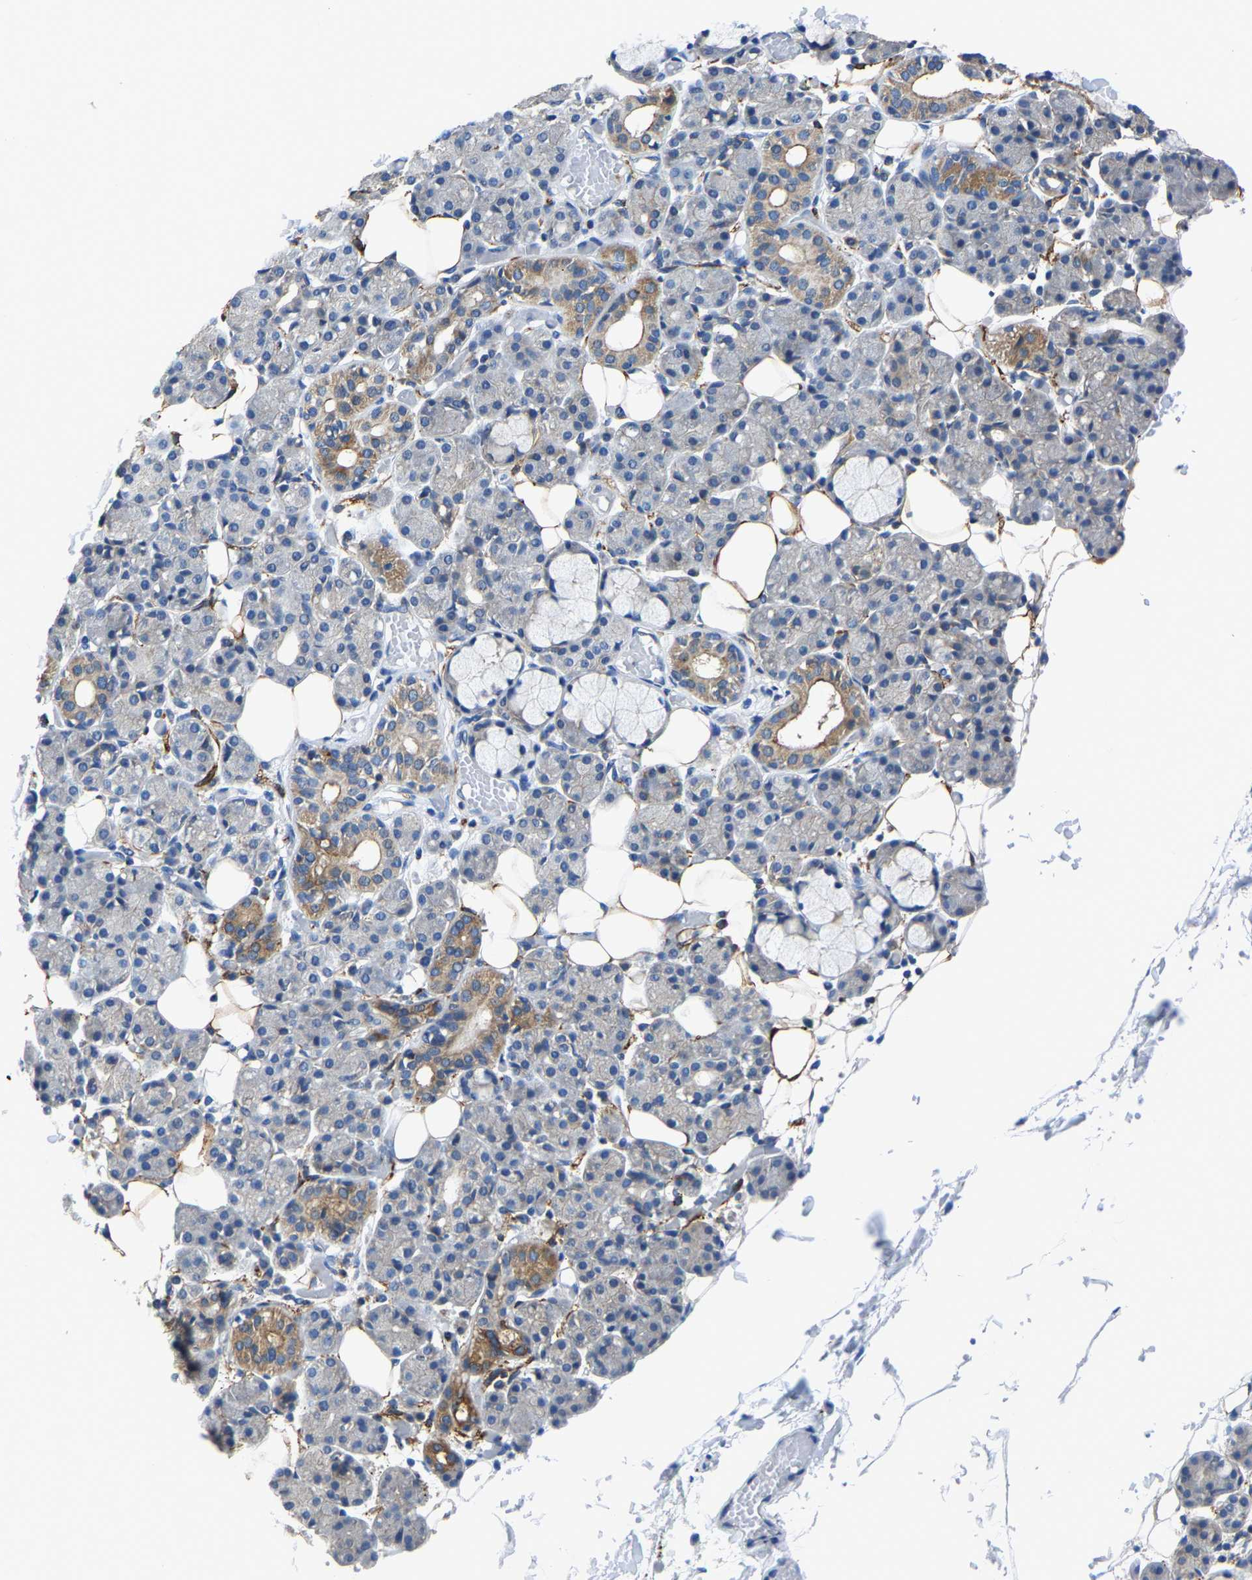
{"staining": {"intensity": "moderate", "quantity": "<25%", "location": "cytoplasmic/membranous"}, "tissue": "salivary gland", "cell_type": "Glandular cells", "image_type": "normal", "snomed": [{"axis": "morphology", "description": "Normal tissue, NOS"}, {"axis": "topography", "description": "Salivary gland"}], "caption": "Brown immunohistochemical staining in unremarkable salivary gland shows moderate cytoplasmic/membranous expression in about <25% of glandular cells. (Brightfield microscopy of DAB IHC at high magnification).", "gene": "AGK", "patient": {"sex": "male", "age": 63}}